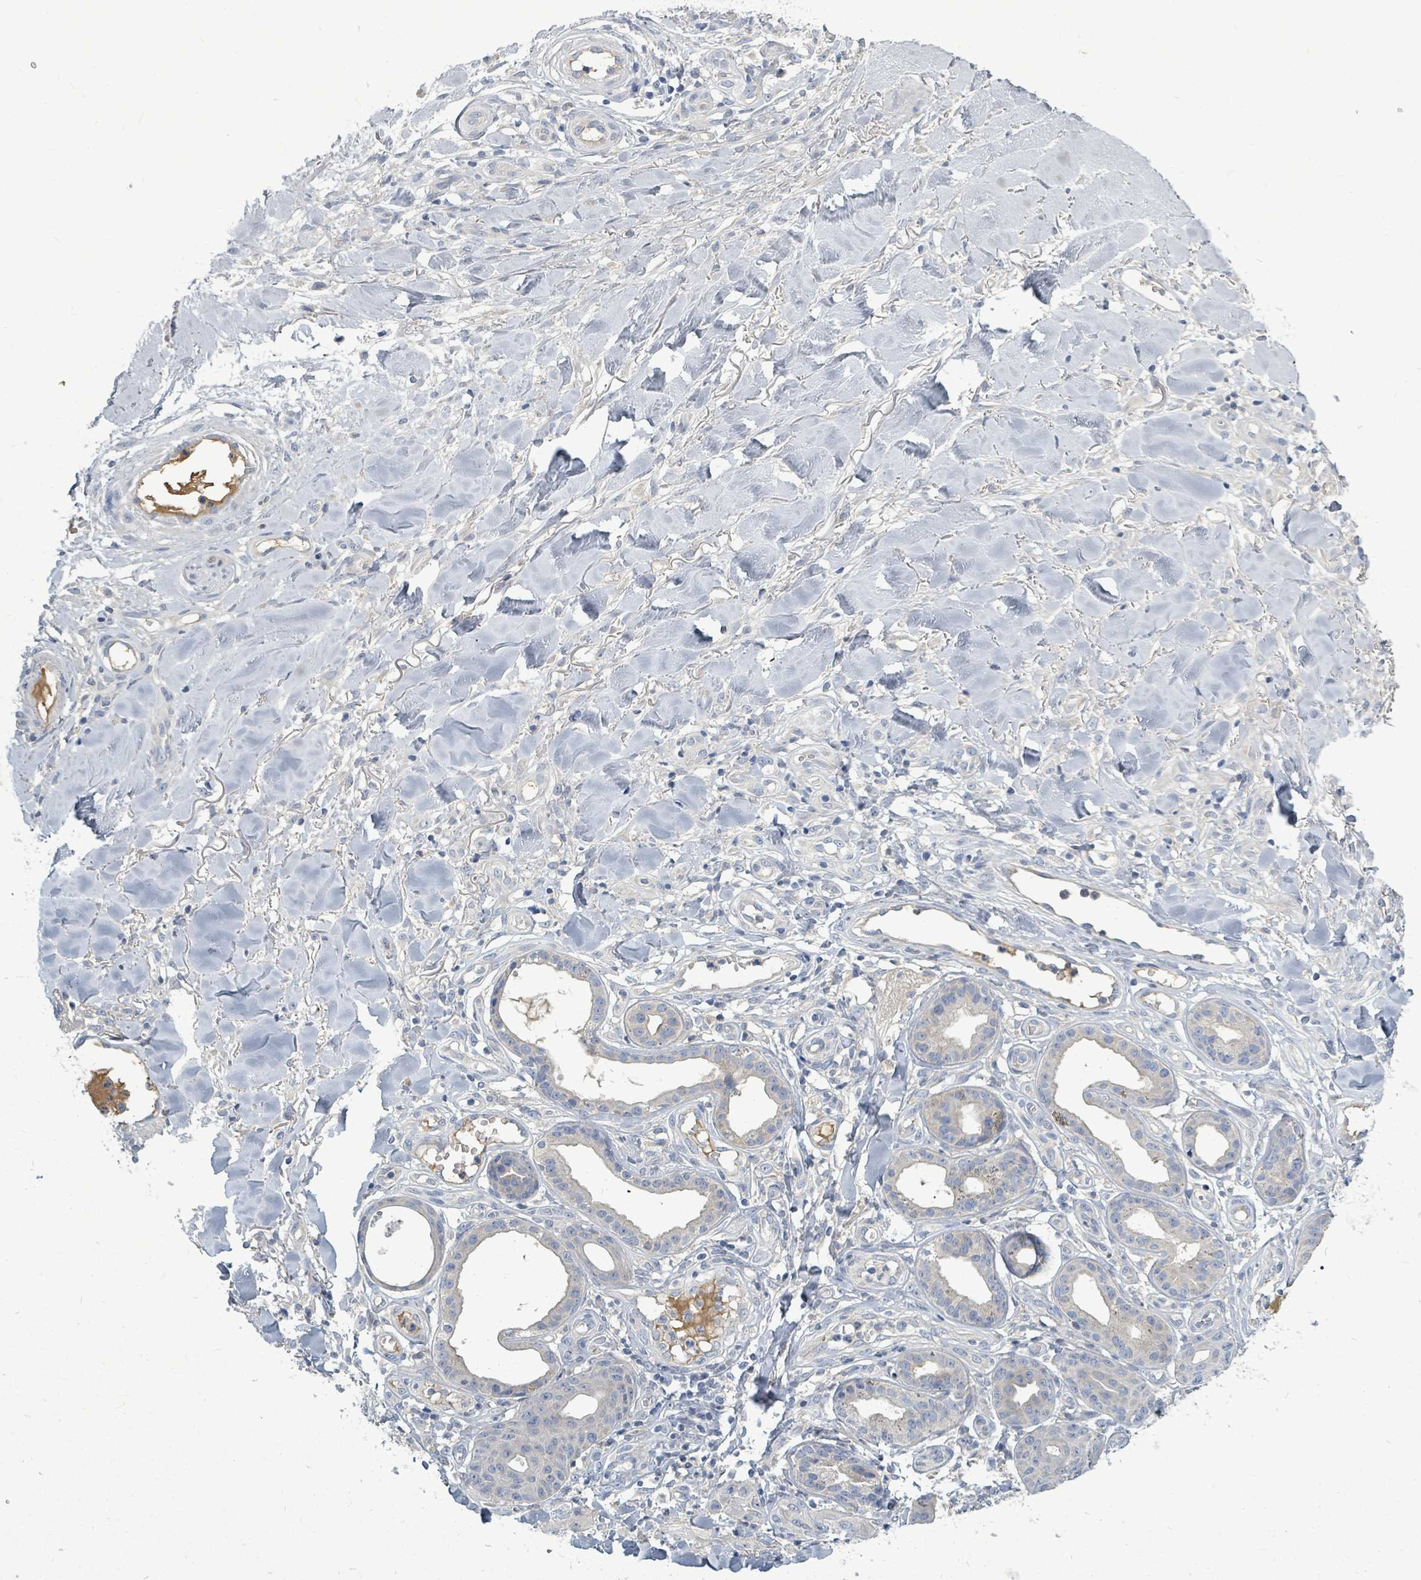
{"staining": {"intensity": "negative", "quantity": "none", "location": "none"}, "tissue": "skin cancer", "cell_type": "Tumor cells", "image_type": "cancer", "snomed": [{"axis": "morphology", "description": "Squamous cell carcinoma, NOS"}, {"axis": "topography", "description": "Skin"}], "caption": "Tumor cells are negative for protein expression in human skin cancer (squamous cell carcinoma).", "gene": "SLC25A23", "patient": {"sex": "male", "age": 74}}